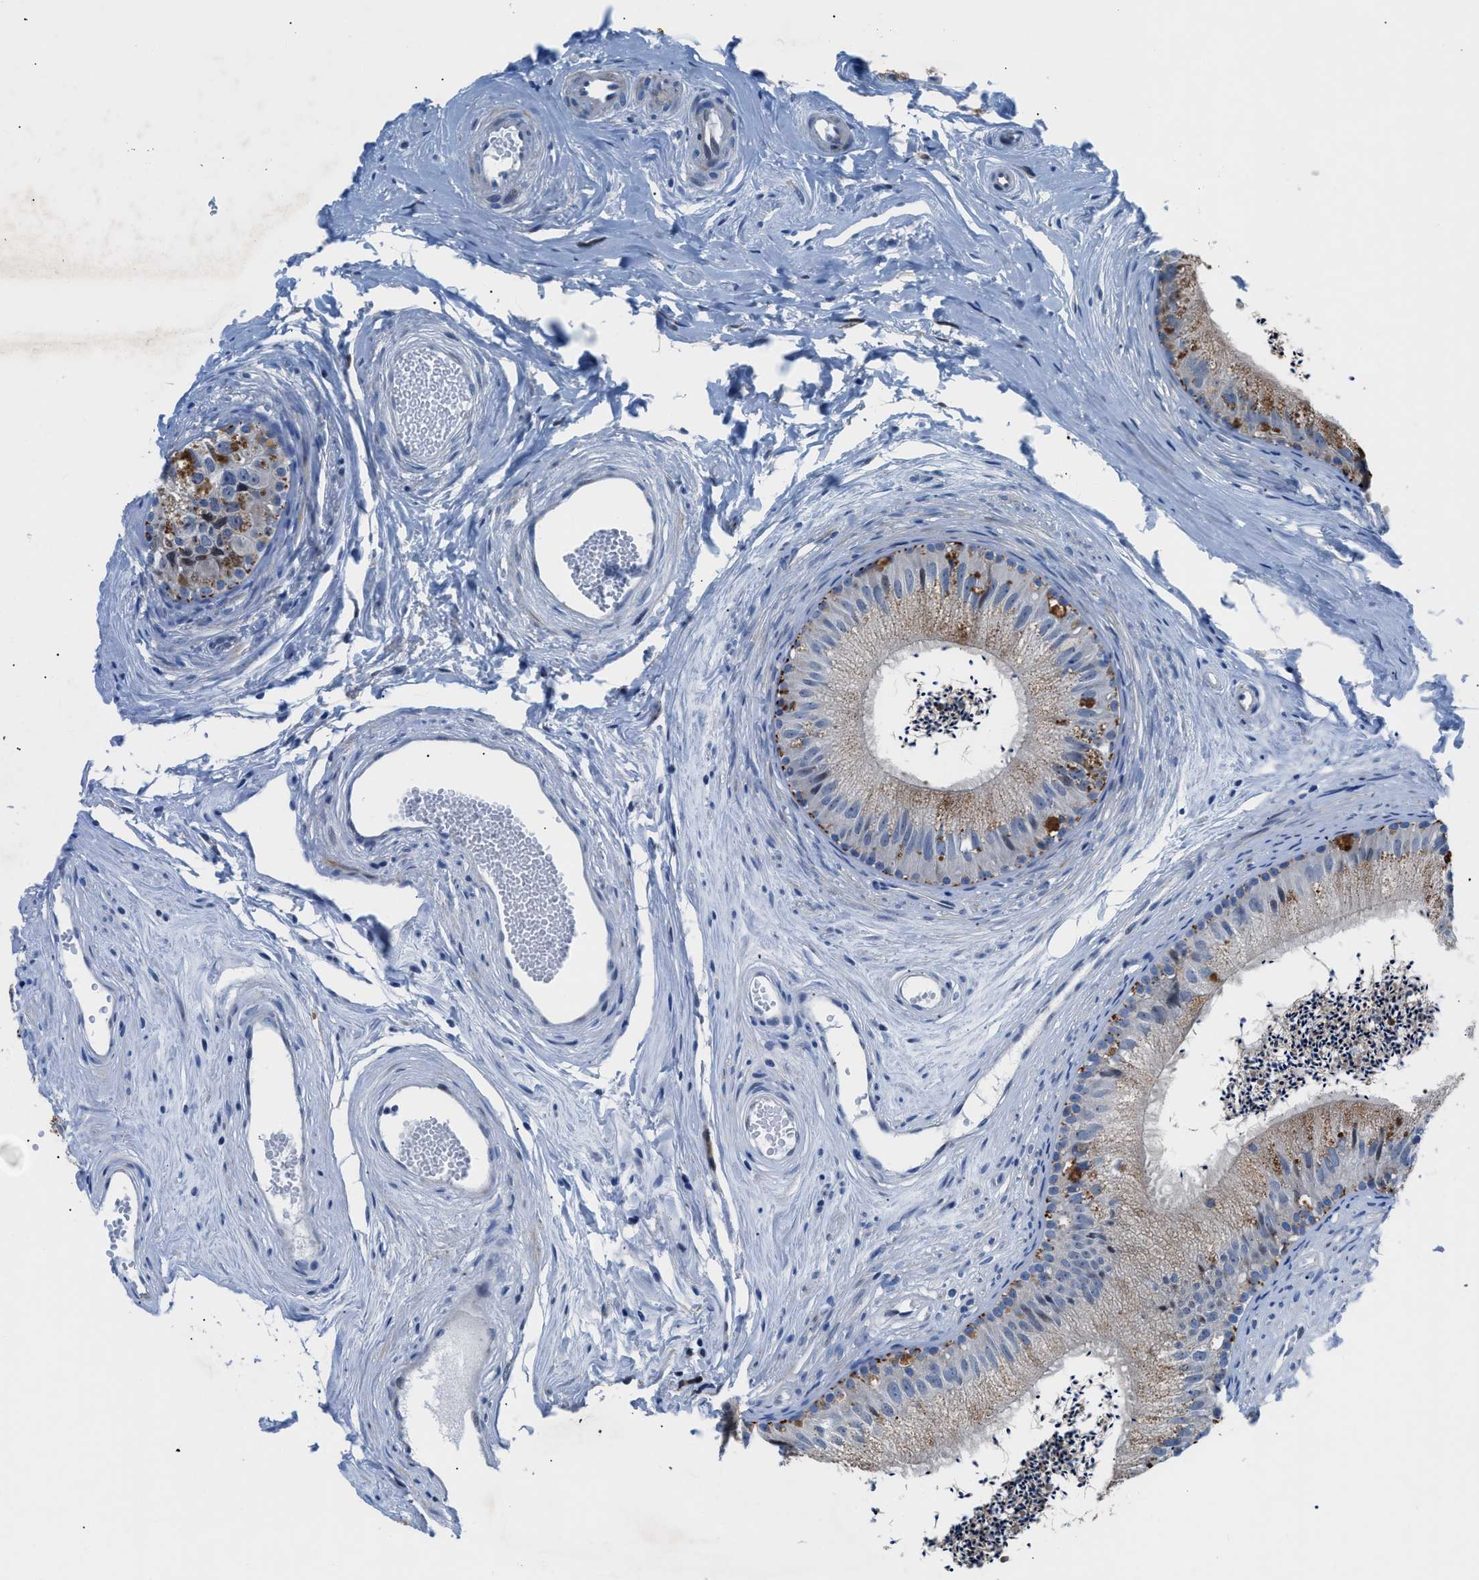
{"staining": {"intensity": "moderate", "quantity": ">75%", "location": "cytoplasmic/membranous"}, "tissue": "epididymis", "cell_type": "Glandular cells", "image_type": "normal", "snomed": [{"axis": "morphology", "description": "Normal tissue, NOS"}, {"axis": "topography", "description": "Epididymis"}], "caption": "Epididymis stained with IHC reveals moderate cytoplasmic/membranous expression in approximately >75% of glandular cells.", "gene": "UAP1", "patient": {"sex": "male", "age": 56}}